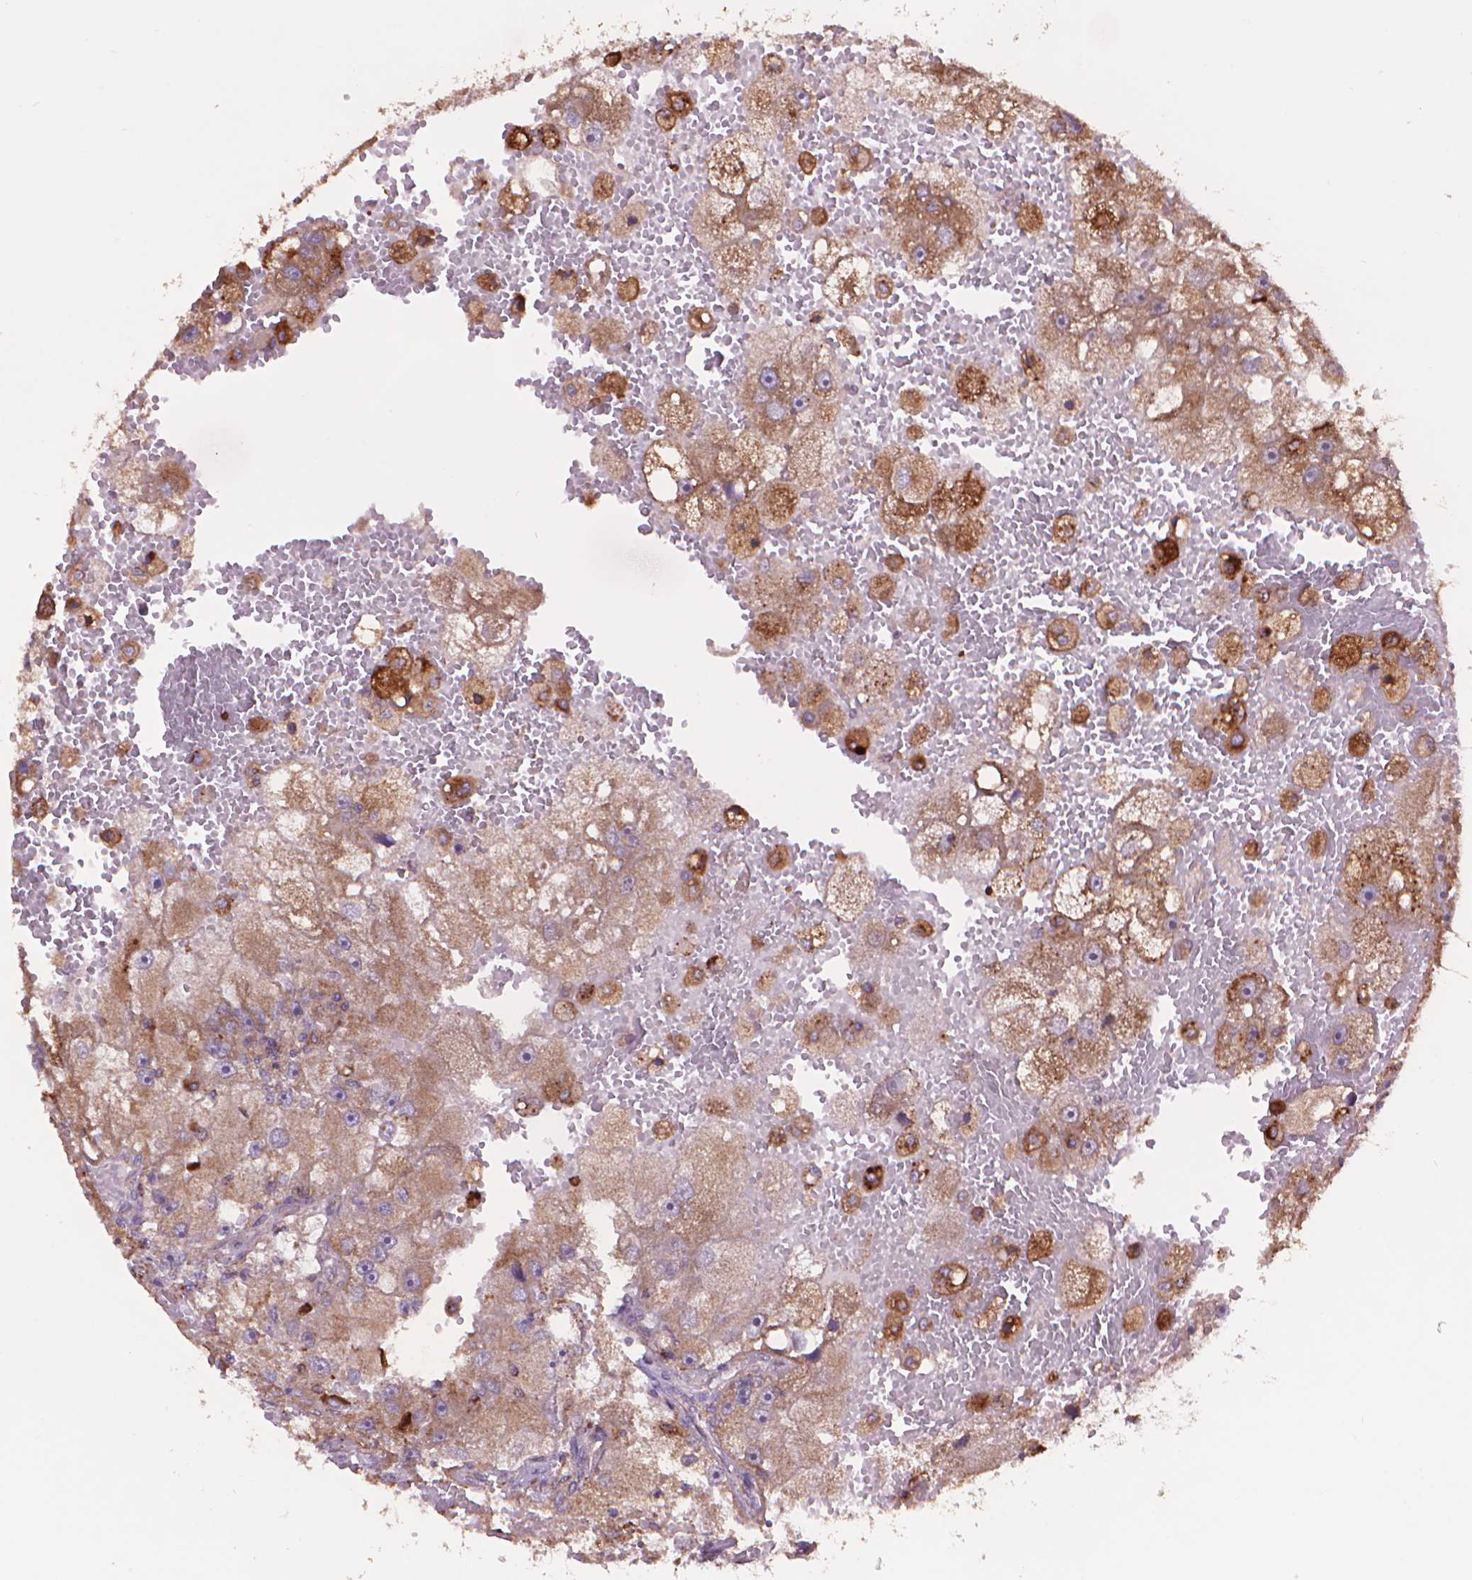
{"staining": {"intensity": "weak", "quantity": ">75%", "location": "cytoplasmic/membranous"}, "tissue": "renal cancer", "cell_type": "Tumor cells", "image_type": "cancer", "snomed": [{"axis": "morphology", "description": "Adenocarcinoma, NOS"}, {"axis": "topography", "description": "Kidney"}], "caption": "High-power microscopy captured an immunohistochemistry histopathology image of adenocarcinoma (renal), revealing weak cytoplasmic/membranous expression in about >75% of tumor cells.", "gene": "GLB1", "patient": {"sex": "male", "age": 63}}